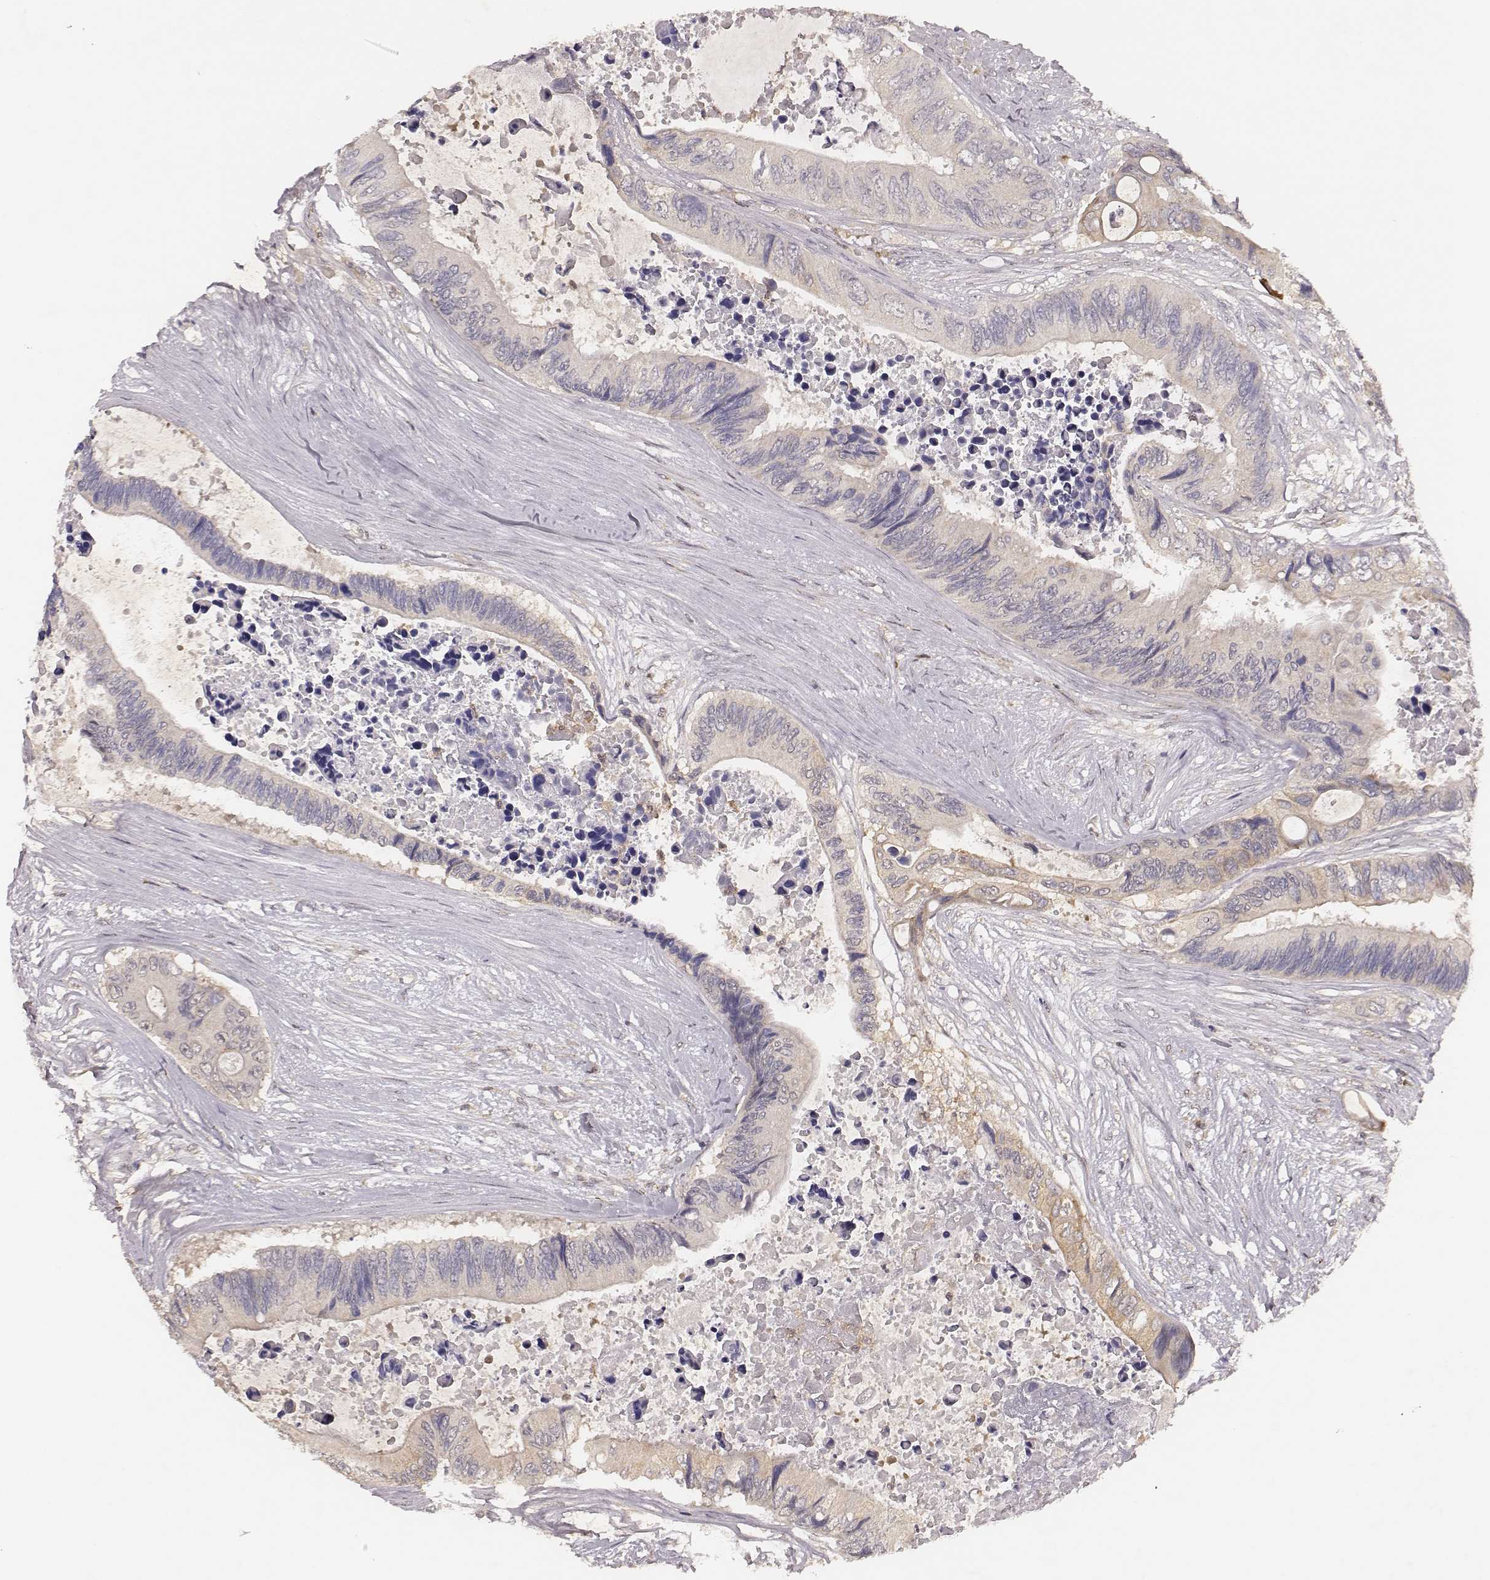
{"staining": {"intensity": "negative", "quantity": "none", "location": "none"}, "tissue": "colorectal cancer", "cell_type": "Tumor cells", "image_type": "cancer", "snomed": [{"axis": "morphology", "description": "Adenocarcinoma, NOS"}, {"axis": "topography", "description": "Rectum"}], "caption": "Adenocarcinoma (colorectal) was stained to show a protein in brown. There is no significant positivity in tumor cells. (Stains: DAB (3,3'-diaminobenzidine) immunohistochemistry (IHC) with hematoxylin counter stain, Microscopy: brightfield microscopy at high magnification).", "gene": "PILRA", "patient": {"sex": "male", "age": 63}}